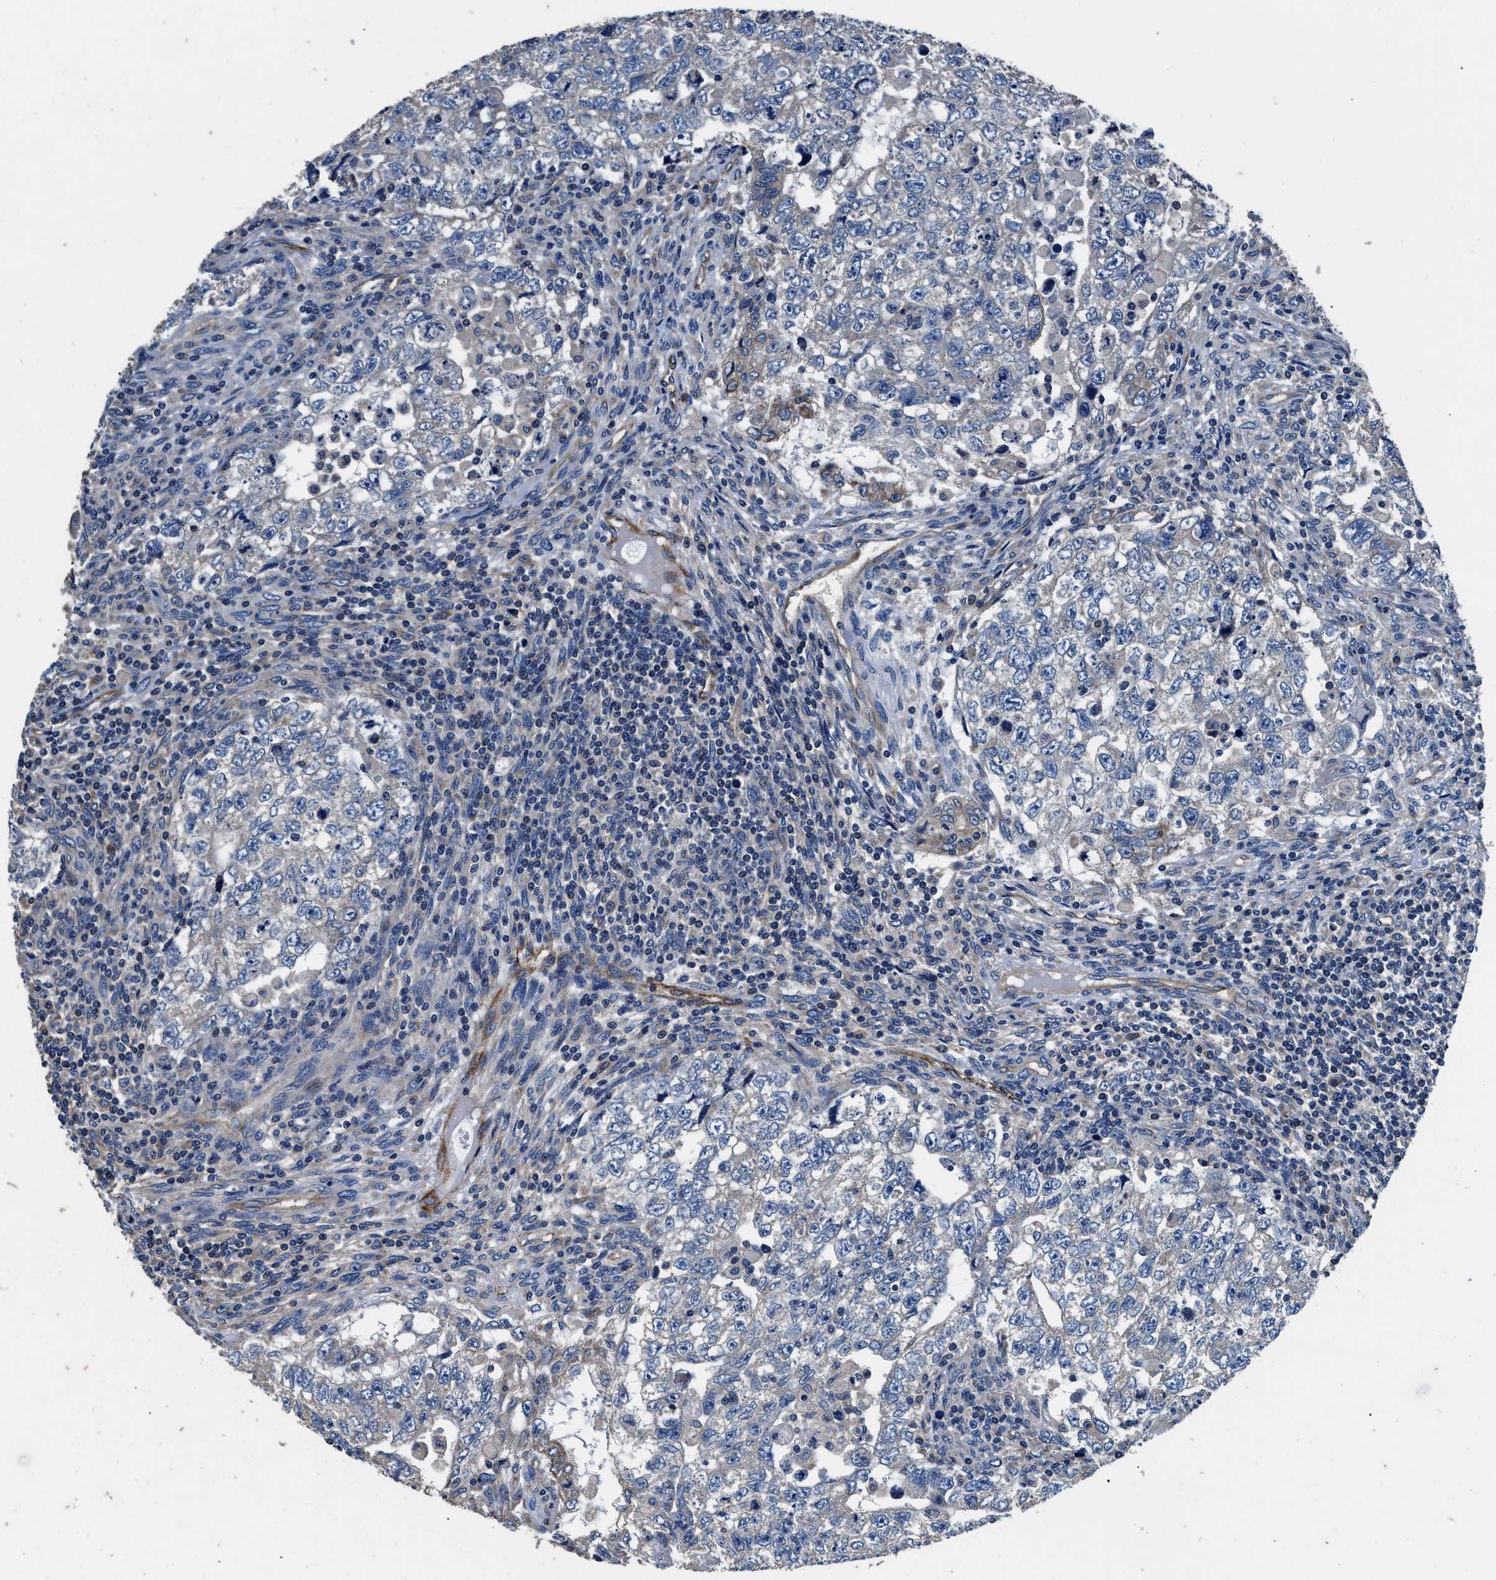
{"staining": {"intensity": "negative", "quantity": "none", "location": "none"}, "tissue": "testis cancer", "cell_type": "Tumor cells", "image_type": "cancer", "snomed": [{"axis": "morphology", "description": "Carcinoma, Embryonal, NOS"}, {"axis": "topography", "description": "Testis"}], "caption": "A photomicrograph of human testis cancer is negative for staining in tumor cells. (DAB immunohistochemistry (IHC), high magnification).", "gene": "DHRS7B", "patient": {"sex": "male", "age": 36}}